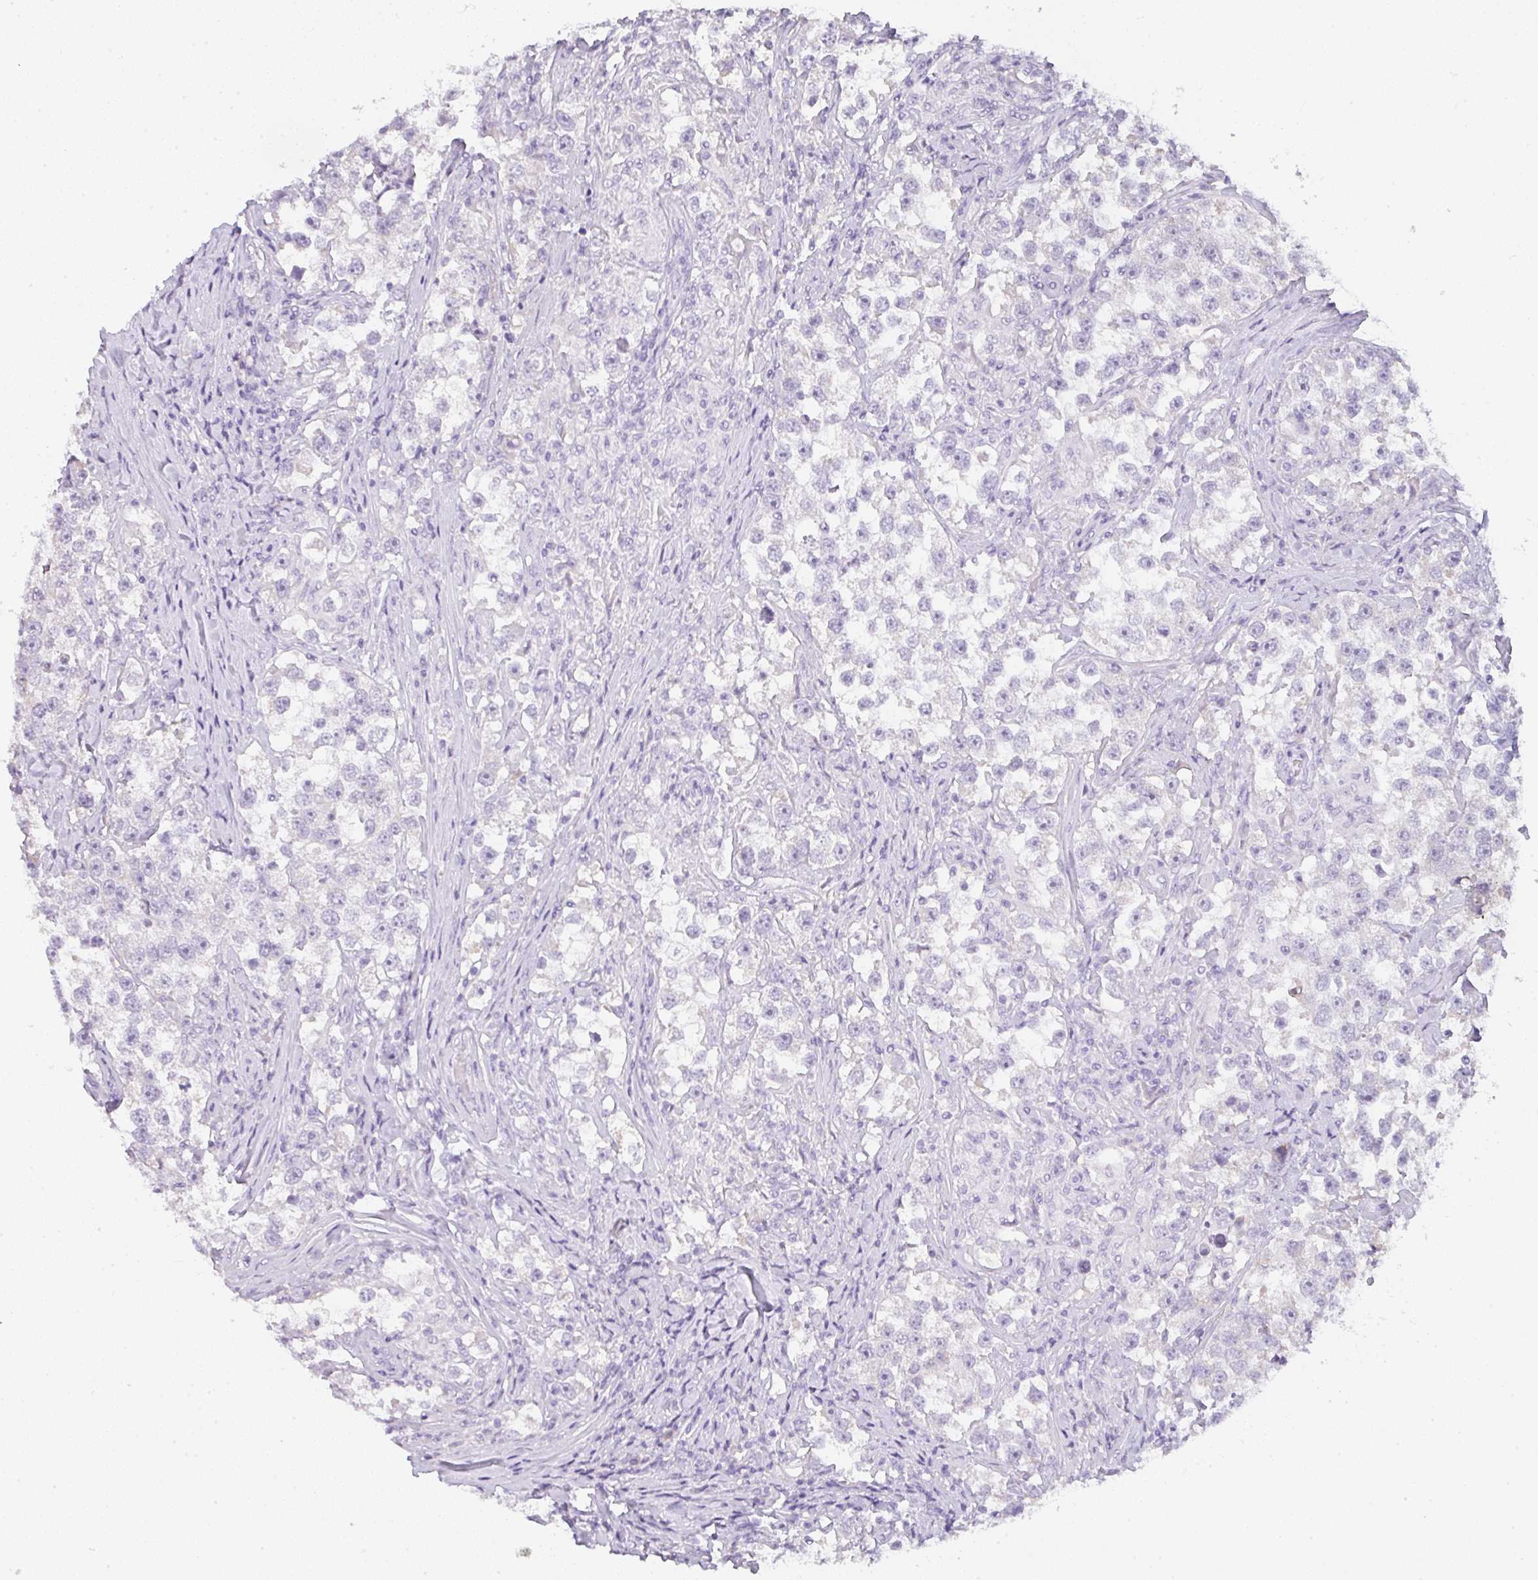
{"staining": {"intensity": "negative", "quantity": "none", "location": "none"}, "tissue": "testis cancer", "cell_type": "Tumor cells", "image_type": "cancer", "snomed": [{"axis": "morphology", "description": "Seminoma, NOS"}, {"axis": "topography", "description": "Testis"}], "caption": "An immunohistochemistry photomicrograph of testis seminoma is shown. There is no staining in tumor cells of testis seminoma.", "gene": "LPAR4", "patient": {"sex": "male", "age": 46}}